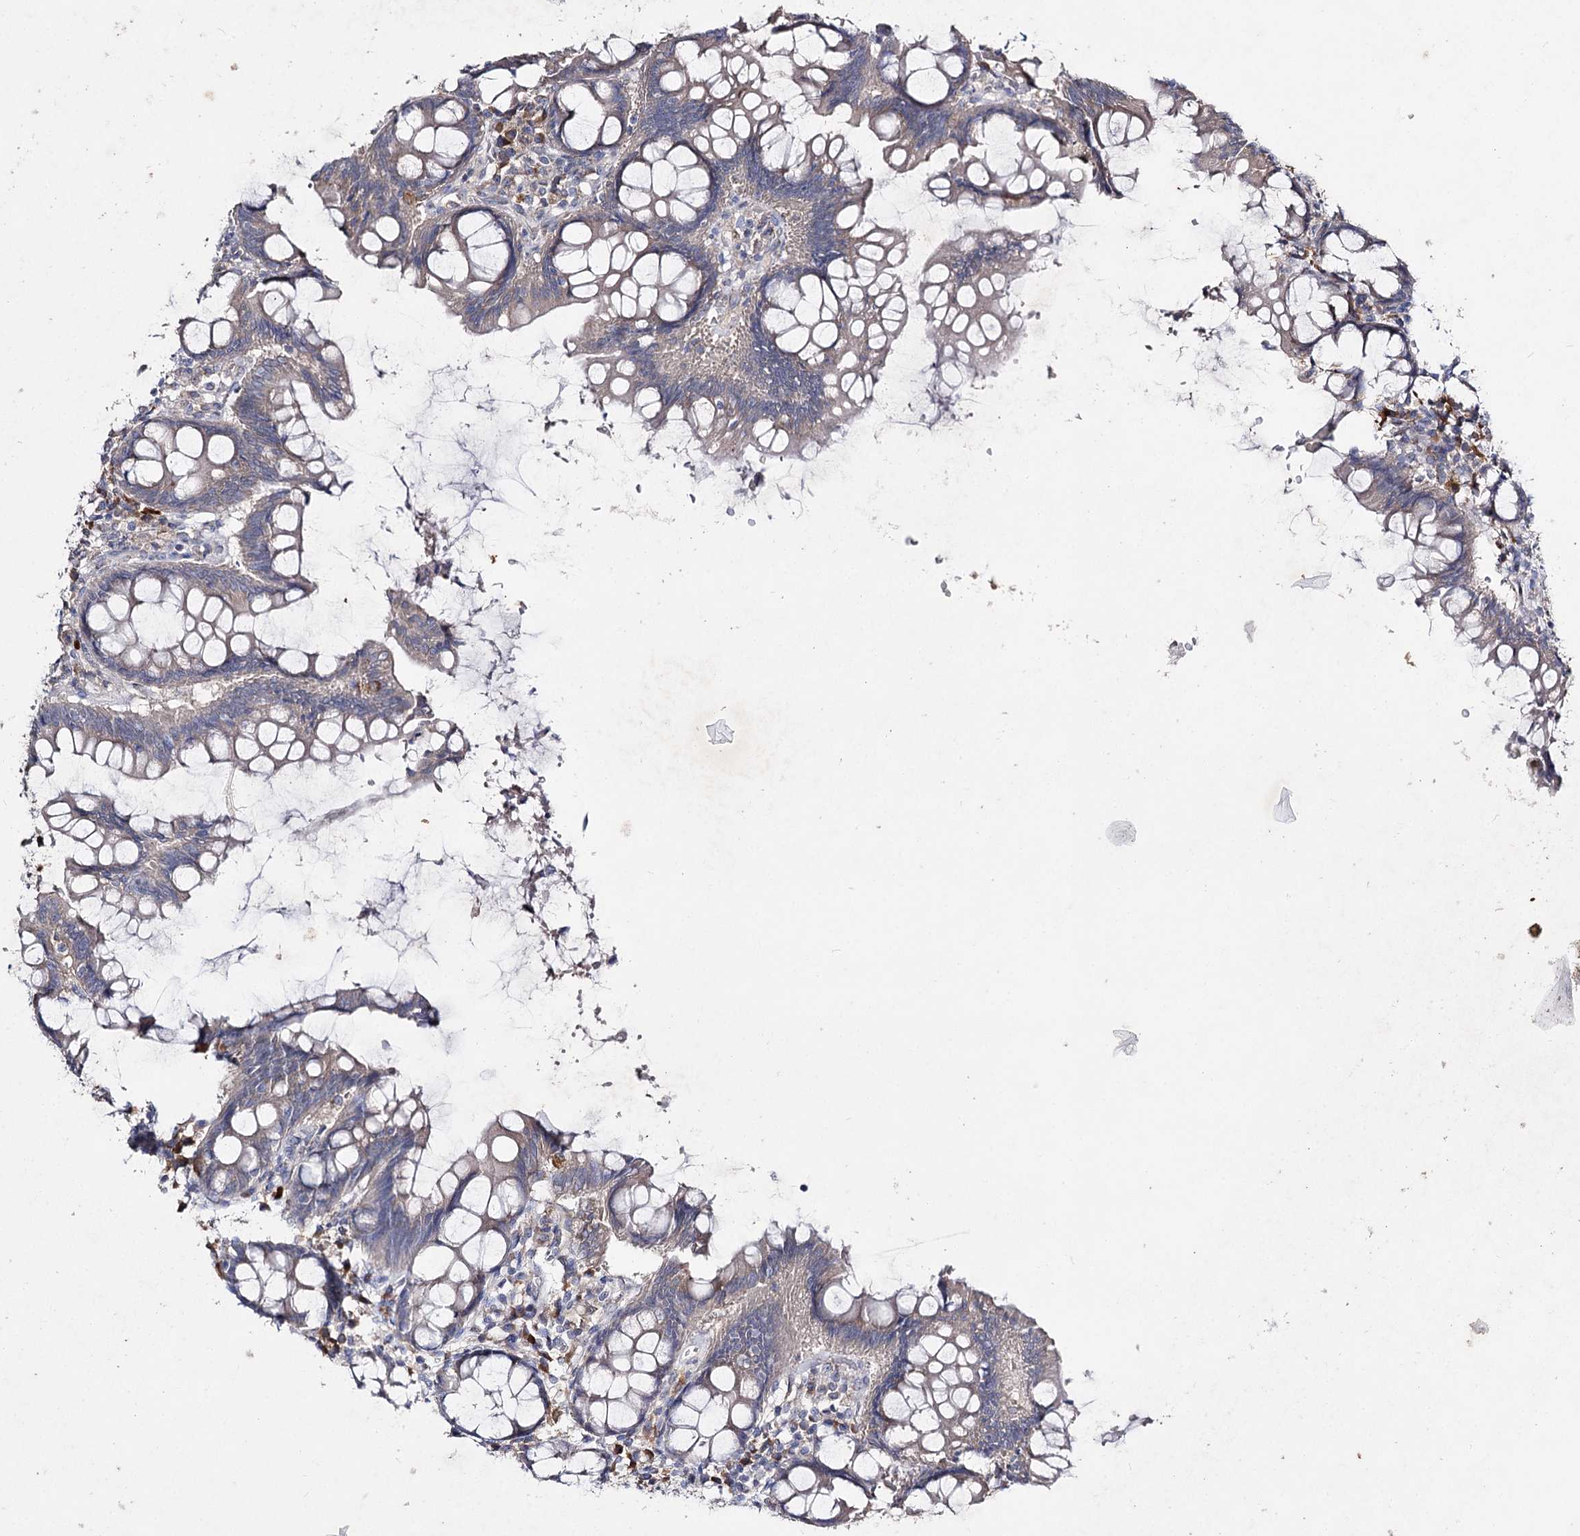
{"staining": {"intensity": "negative", "quantity": "none", "location": "none"}, "tissue": "colon", "cell_type": "Endothelial cells", "image_type": "normal", "snomed": [{"axis": "morphology", "description": "Normal tissue, NOS"}, {"axis": "topography", "description": "Colon"}], "caption": "Protein analysis of normal colon exhibits no significant expression in endothelial cells. (DAB (3,3'-diaminobenzidine) immunohistochemistry (IHC), high magnification).", "gene": "IL1RAP", "patient": {"sex": "female", "age": 79}}